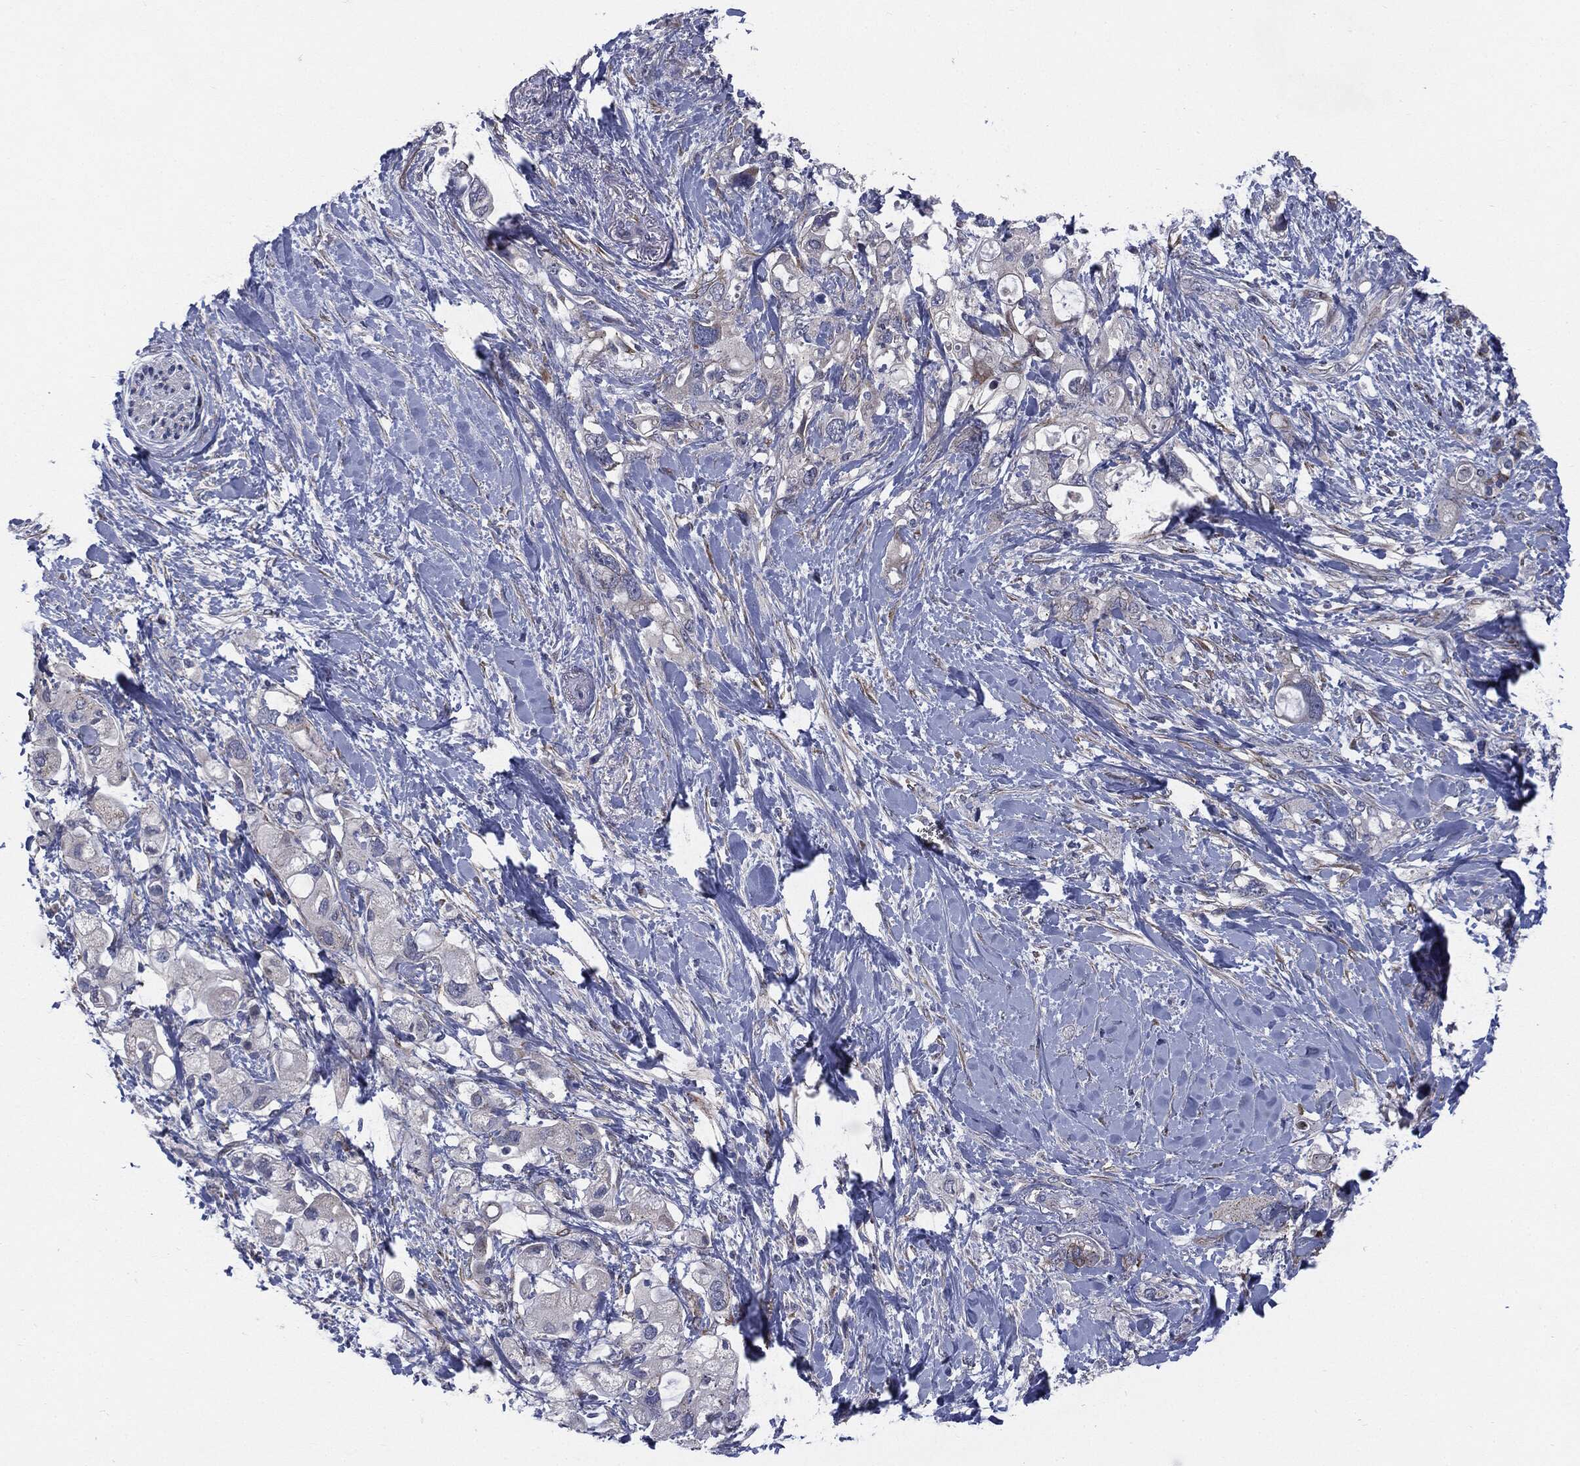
{"staining": {"intensity": "negative", "quantity": "none", "location": "none"}, "tissue": "pancreatic cancer", "cell_type": "Tumor cells", "image_type": "cancer", "snomed": [{"axis": "morphology", "description": "Adenocarcinoma, NOS"}, {"axis": "topography", "description": "Pancreas"}], "caption": "Image shows no significant protein staining in tumor cells of pancreatic cancer (adenocarcinoma). (DAB immunohistochemistry, high magnification).", "gene": "KRT5", "patient": {"sex": "female", "age": 56}}